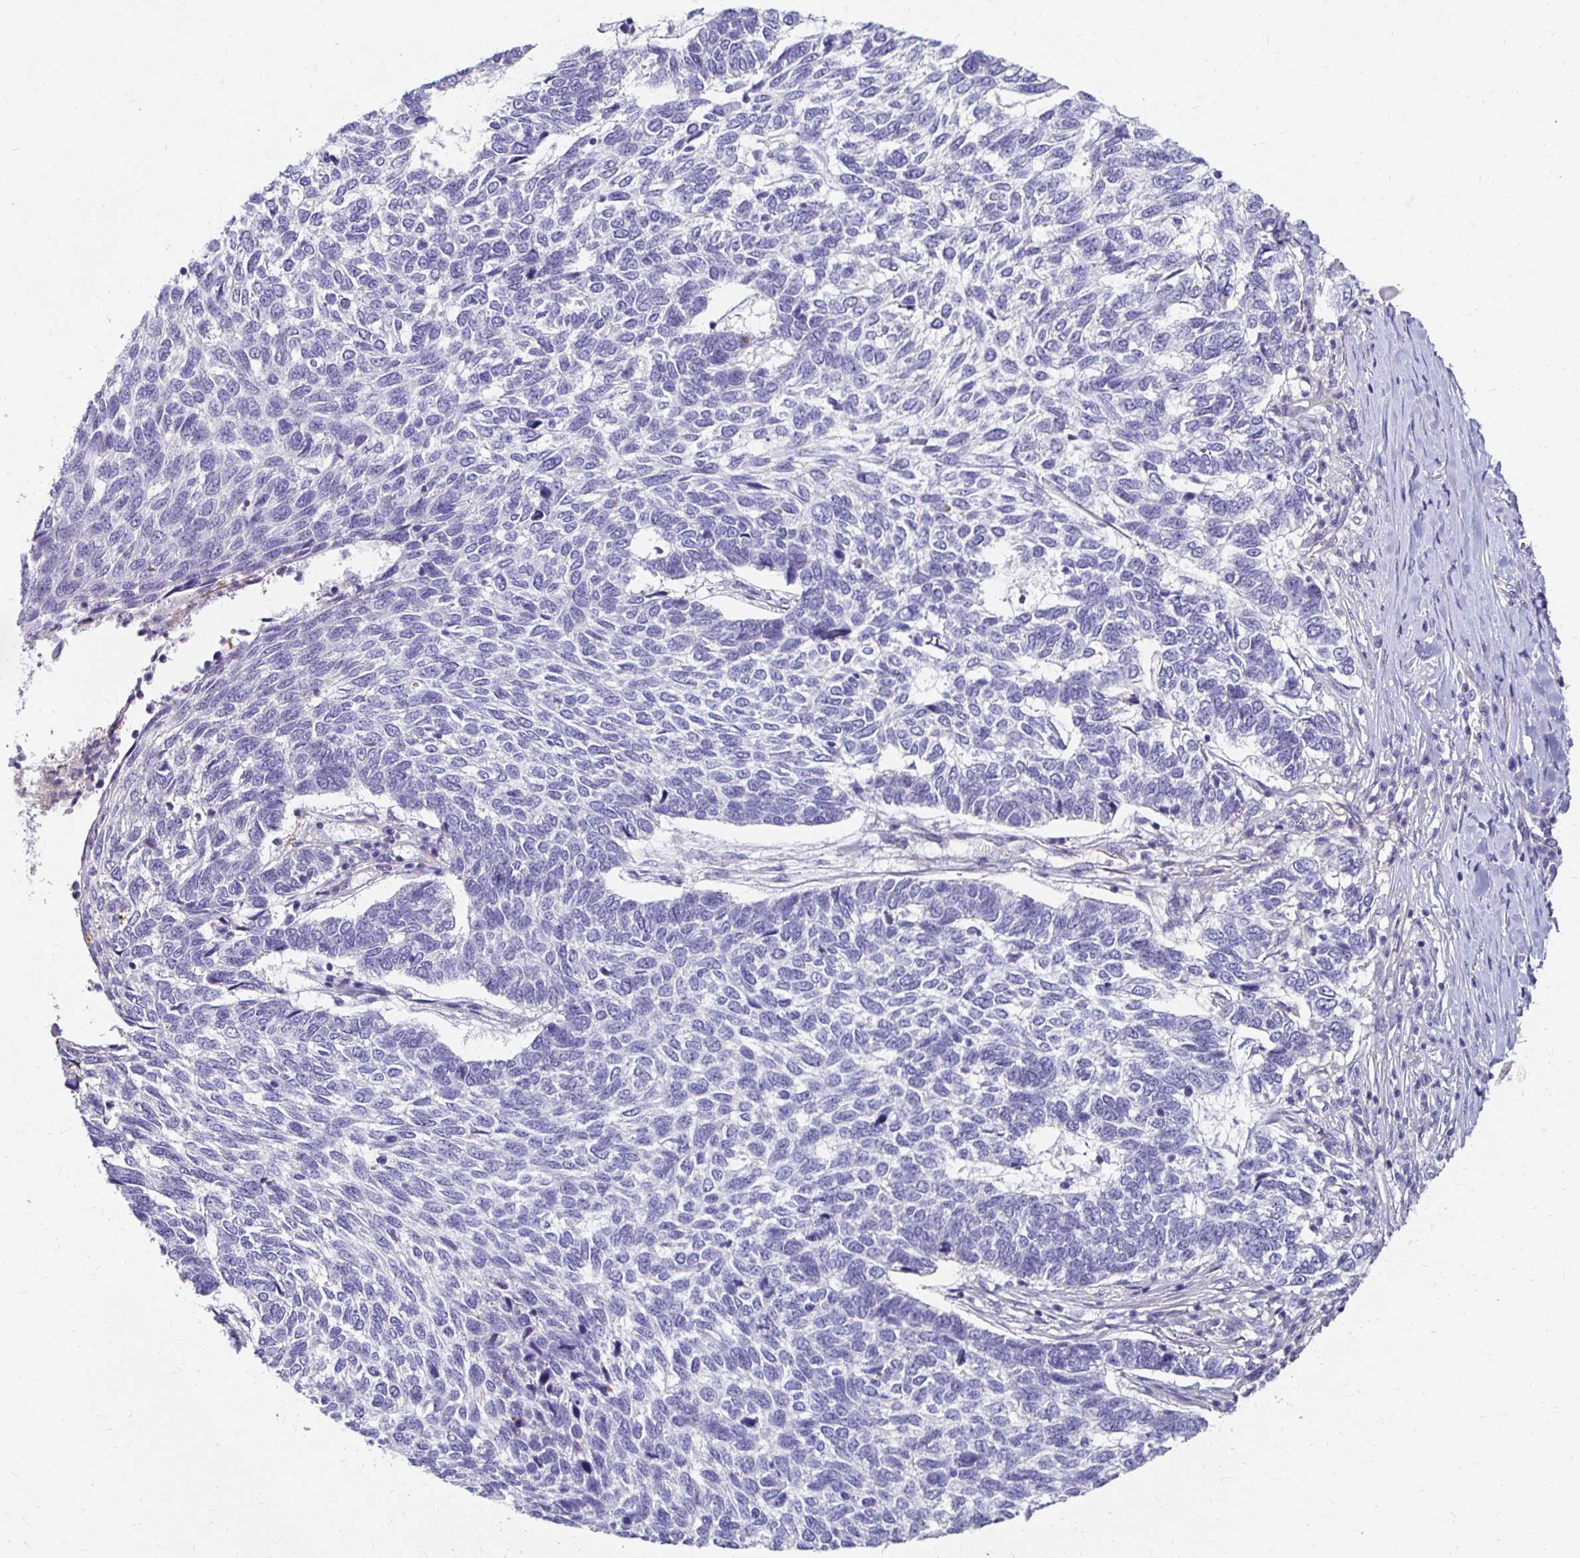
{"staining": {"intensity": "negative", "quantity": "none", "location": "none"}, "tissue": "skin cancer", "cell_type": "Tumor cells", "image_type": "cancer", "snomed": [{"axis": "morphology", "description": "Basal cell carcinoma"}, {"axis": "topography", "description": "Skin"}], "caption": "Protein analysis of skin cancer exhibits no significant expression in tumor cells.", "gene": "AKAP6", "patient": {"sex": "female", "age": 65}}